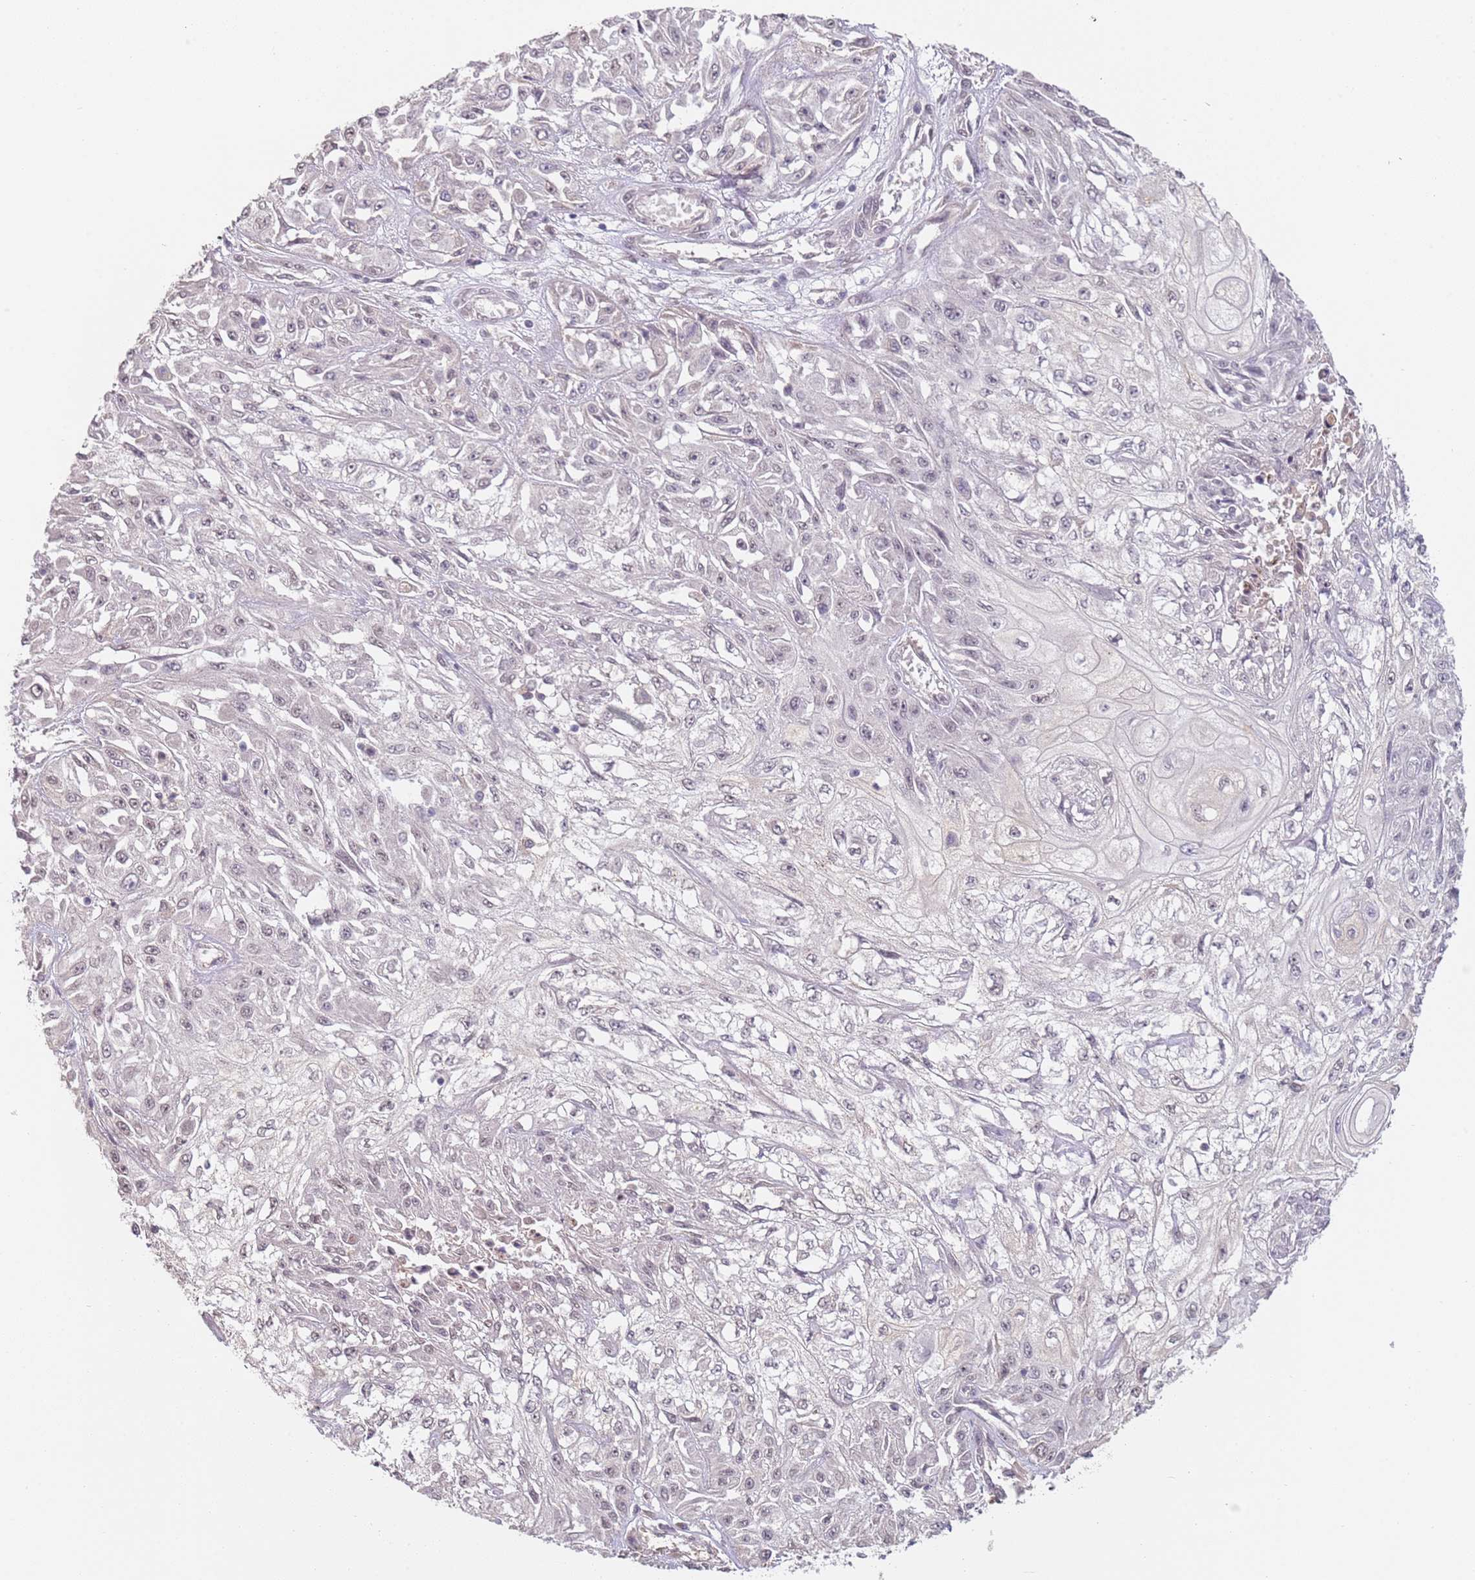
{"staining": {"intensity": "weak", "quantity": "<25%", "location": "nuclear"}, "tissue": "skin cancer", "cell_type": "Tumor cells", "image_type": "cancer", "snomed": [{"axis": "morphology", "description": "Squamous cell carcinoma, NOS"}, {"axis": "morphology", "description": "Squamous cell carcinoma, metastatic, NOS"}, {"axis": "topography", "description": "Skin"}, {"axis": "topography", "description": "Lymph node"}], "caption": "The micrograph shows no significant positivity in tumor cells of skin cancer (squamous cell carcinoma).", "gene": "WDR93", "patient": {"sex": "male", "age": 75}}